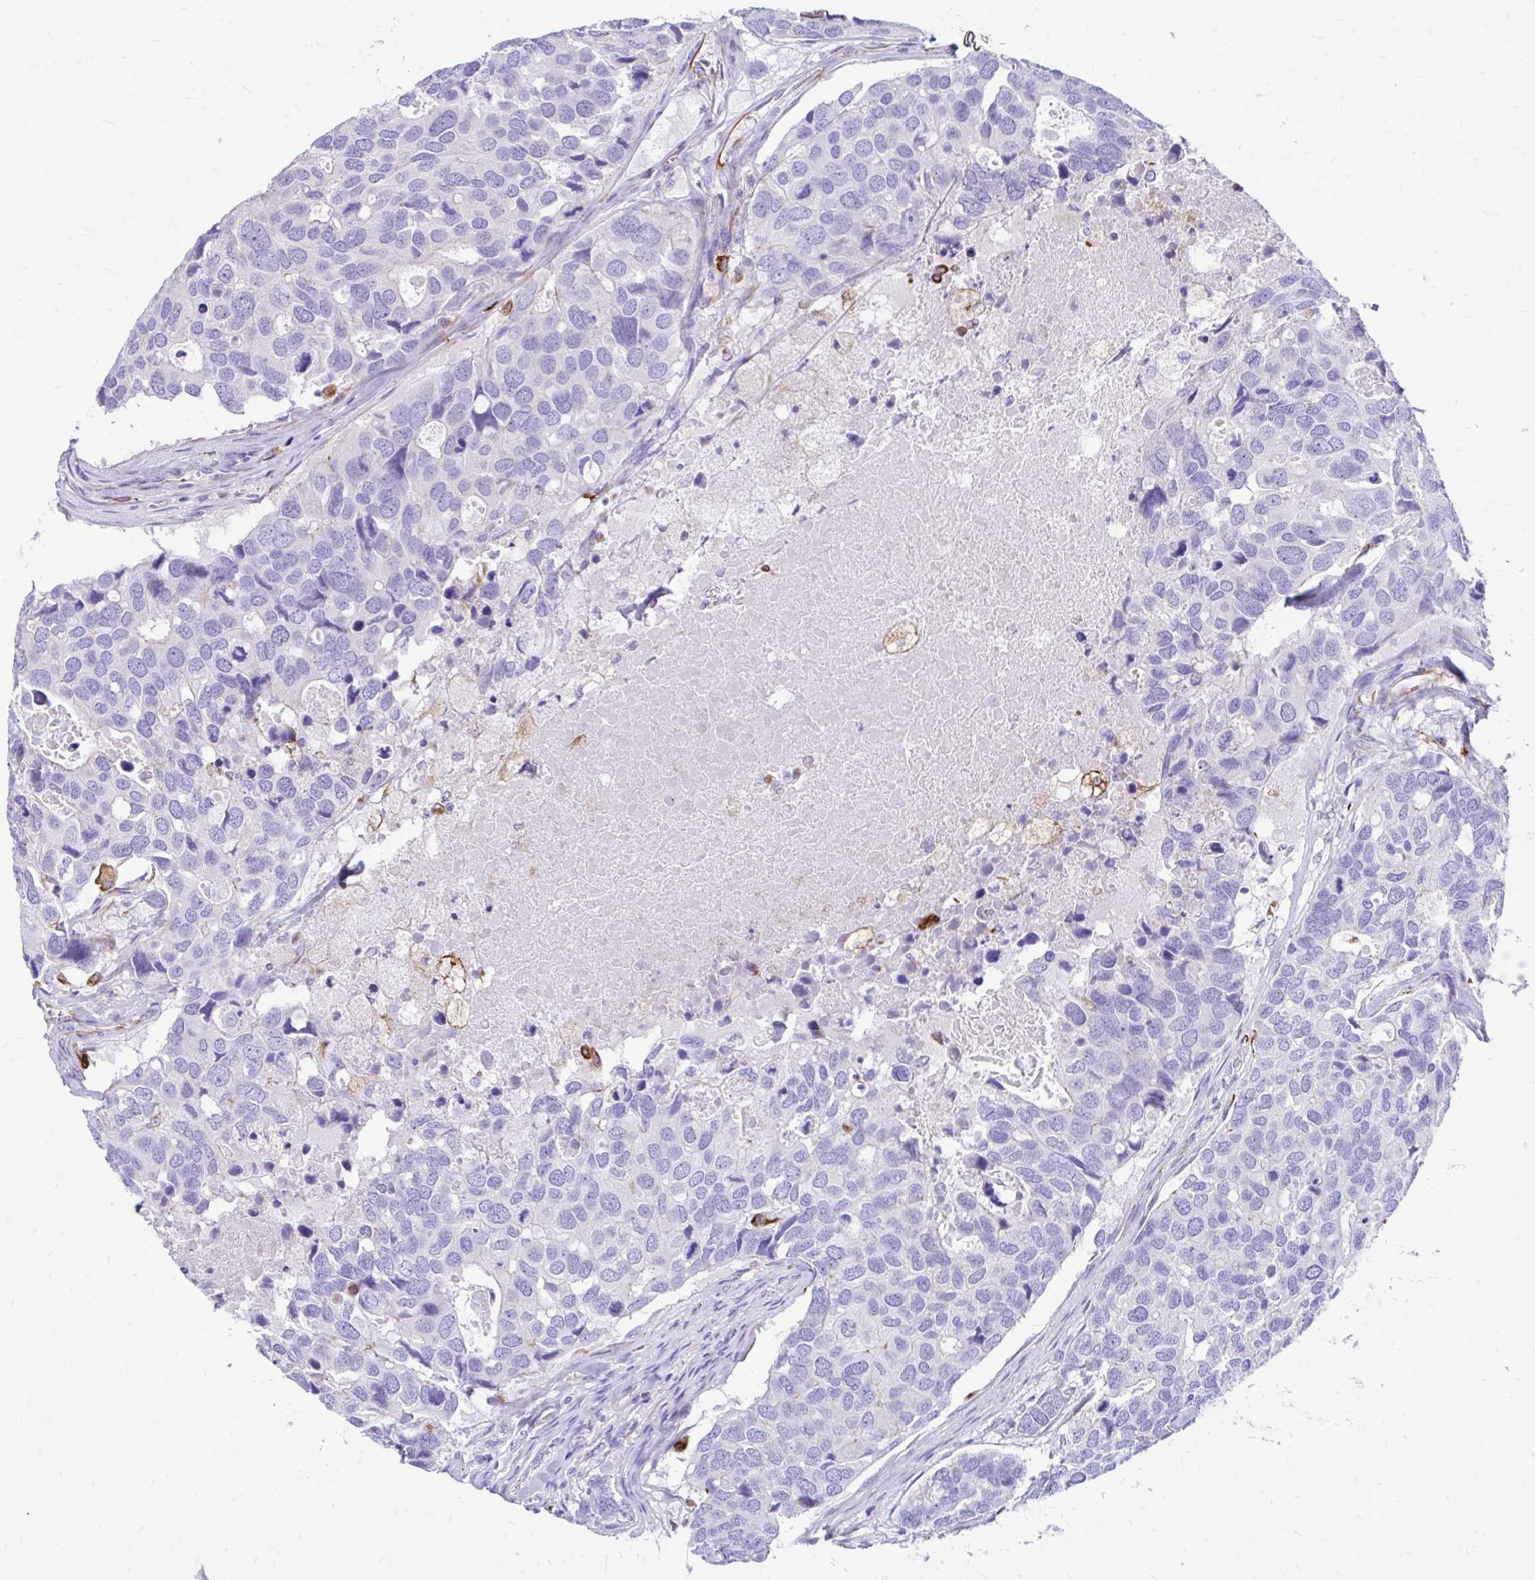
{"staining": {"intensity": "negative", "quantity": "none", "location": "none"}, "tissue": "breast cancer", "cell_type": "Tumor cells", "image_type": "cancer", "snomed": [{"axis": "morphology", "description": "Duct carcinoma"}, {"axis": "topography", "description": "Breast"}], "caption": "Protein analysis of breast cancer demonstrates no significant staining in tumor cells. (Immunohistochemistry, brightfield microscopy, high magnification).", "gene": "ZNF699", "patient": {"sex": "female", "age": 83}}